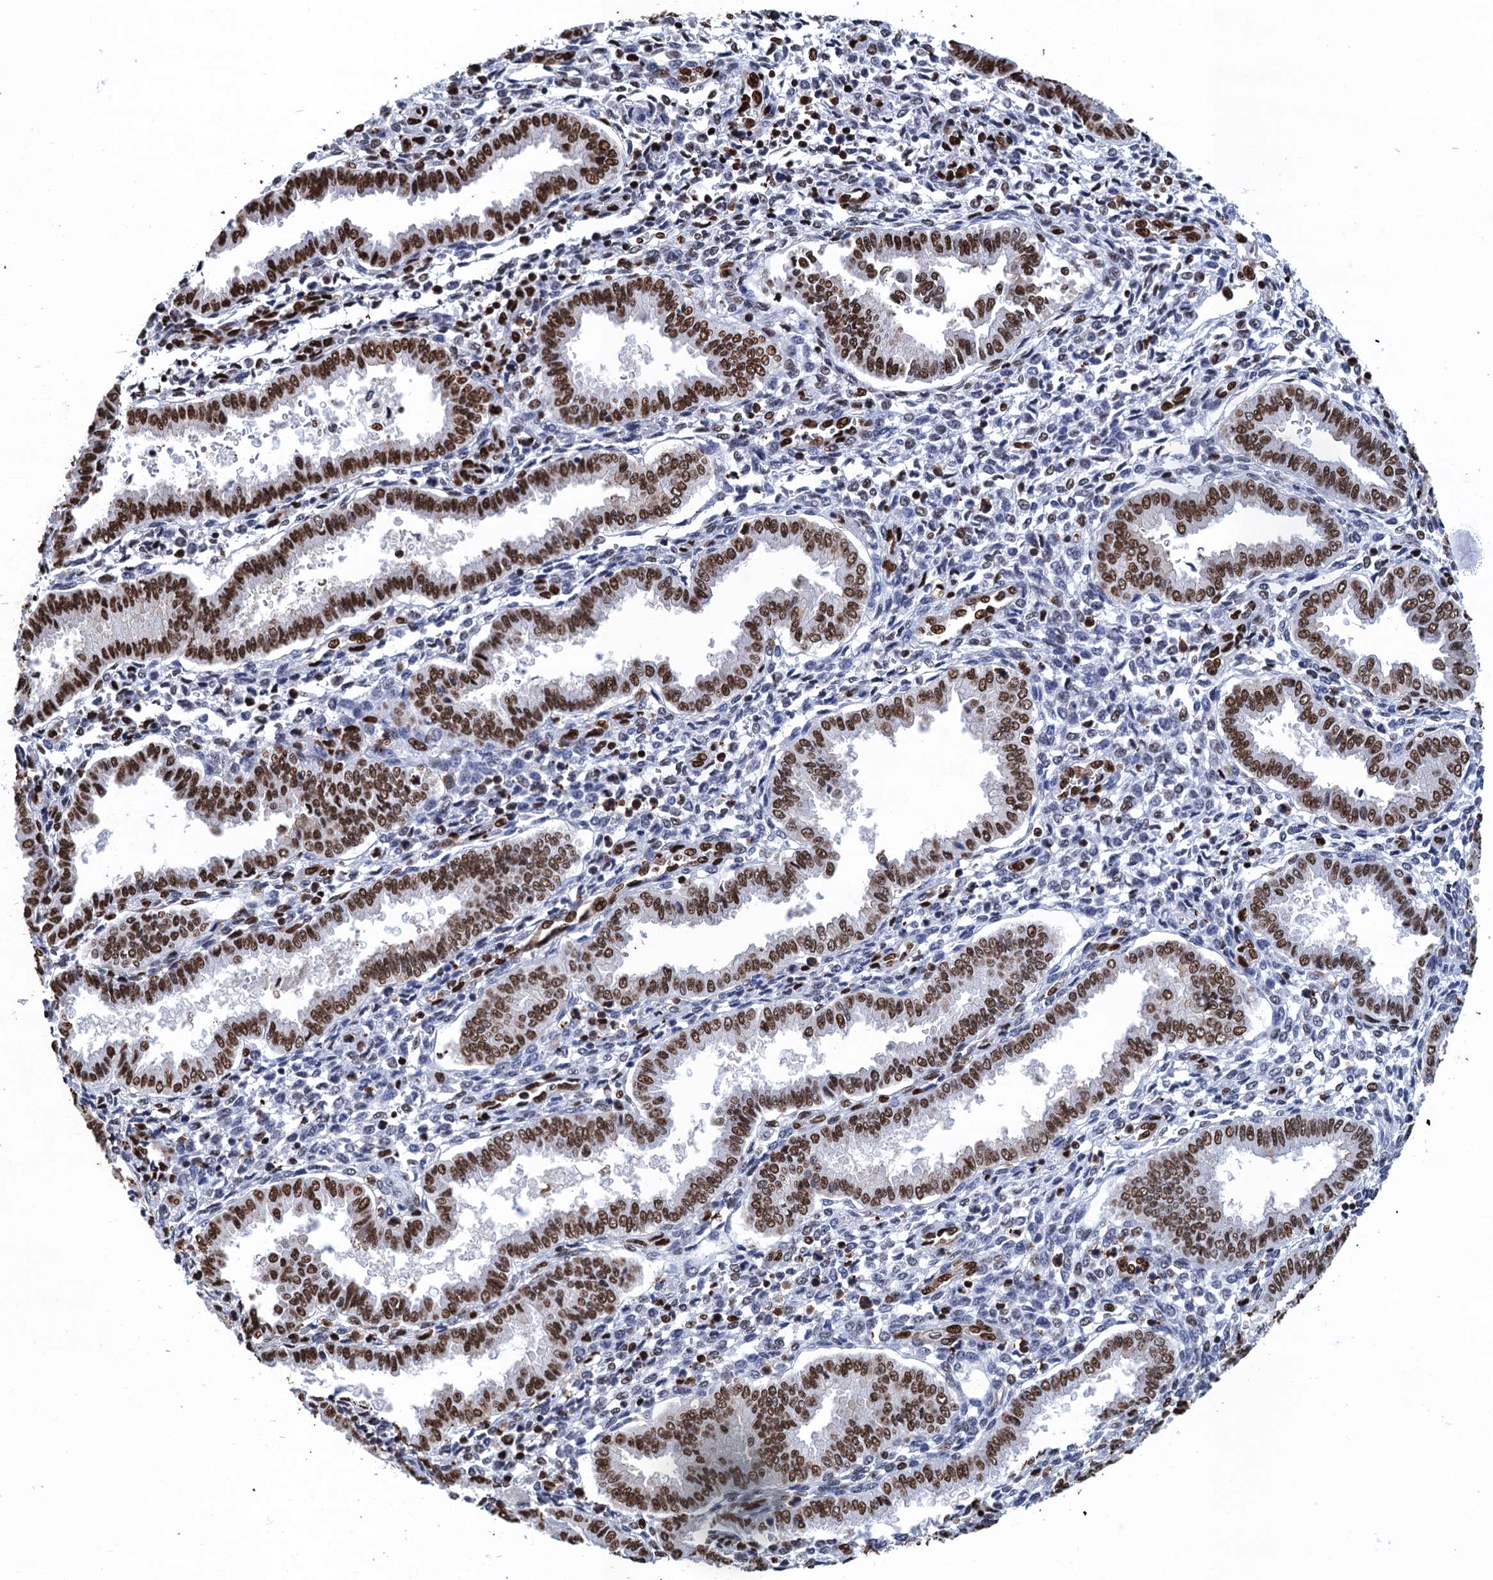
{"staining": {"intensity": "moderate", "quantity": "<25%", "location": "nuclear"}, "tissue": "endometrium", "cell_type": "Cells in endometrial stroma", "image_type": "normal", "snomed": [{"axis": "morphology", "description": "Normal tissue, NOS"}, {"axis": "topography", "description": "Endometrium"}], "caption": "High-magnification brightfield microscopy of benign endometrium stained with DAB (brown) and counterstained with hematoxylin (blue). cells in endometrial stroma exhibit moderate nuclear staining is appreciated in approximately<25% of cells.", "gene": "UBA2", "patient": {"sex": "female", "age": 24}}